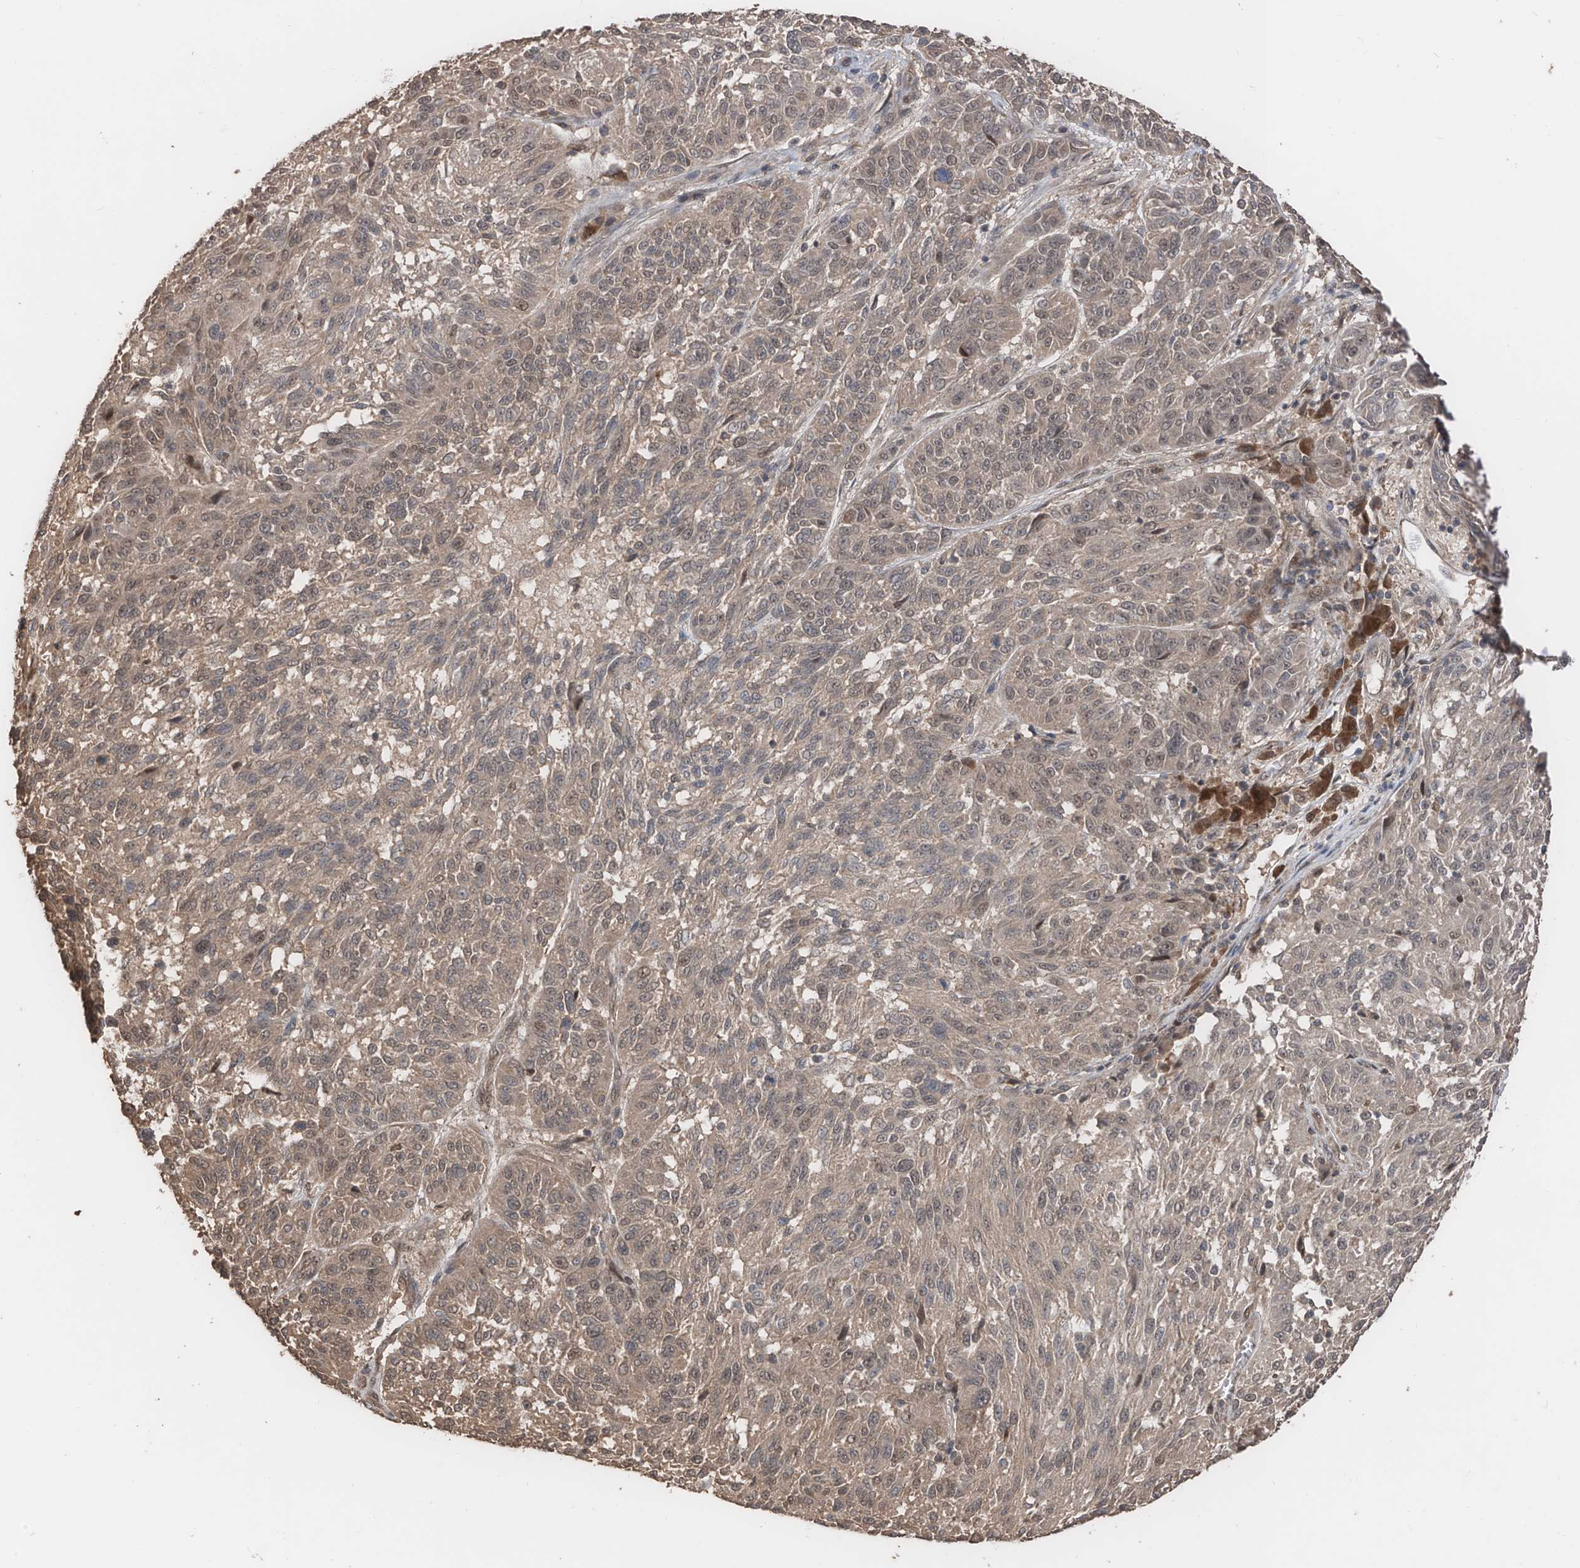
{"staining": {"intensity": "weak", "quantity": ">75%", "location": "cytoplasmic/membranous,nuclear"}, "tissue": "melanoma", "cell_type": "Tumor cells", "image_type": "cancer", "snomed": [{"axis": "morphology", "description": "Malignant melanoma, NOS"}, {"axis": "topography", "description": "Skin"}], "caption": "Malignant melanoma tissue displays weak cytoplasmic/membranous and nuclear positivity in about >75% of tumor cells, visualized by immunohistochemistry.", "gene": "FAM135A", "patient": {"sex": "male", "age": 53}}